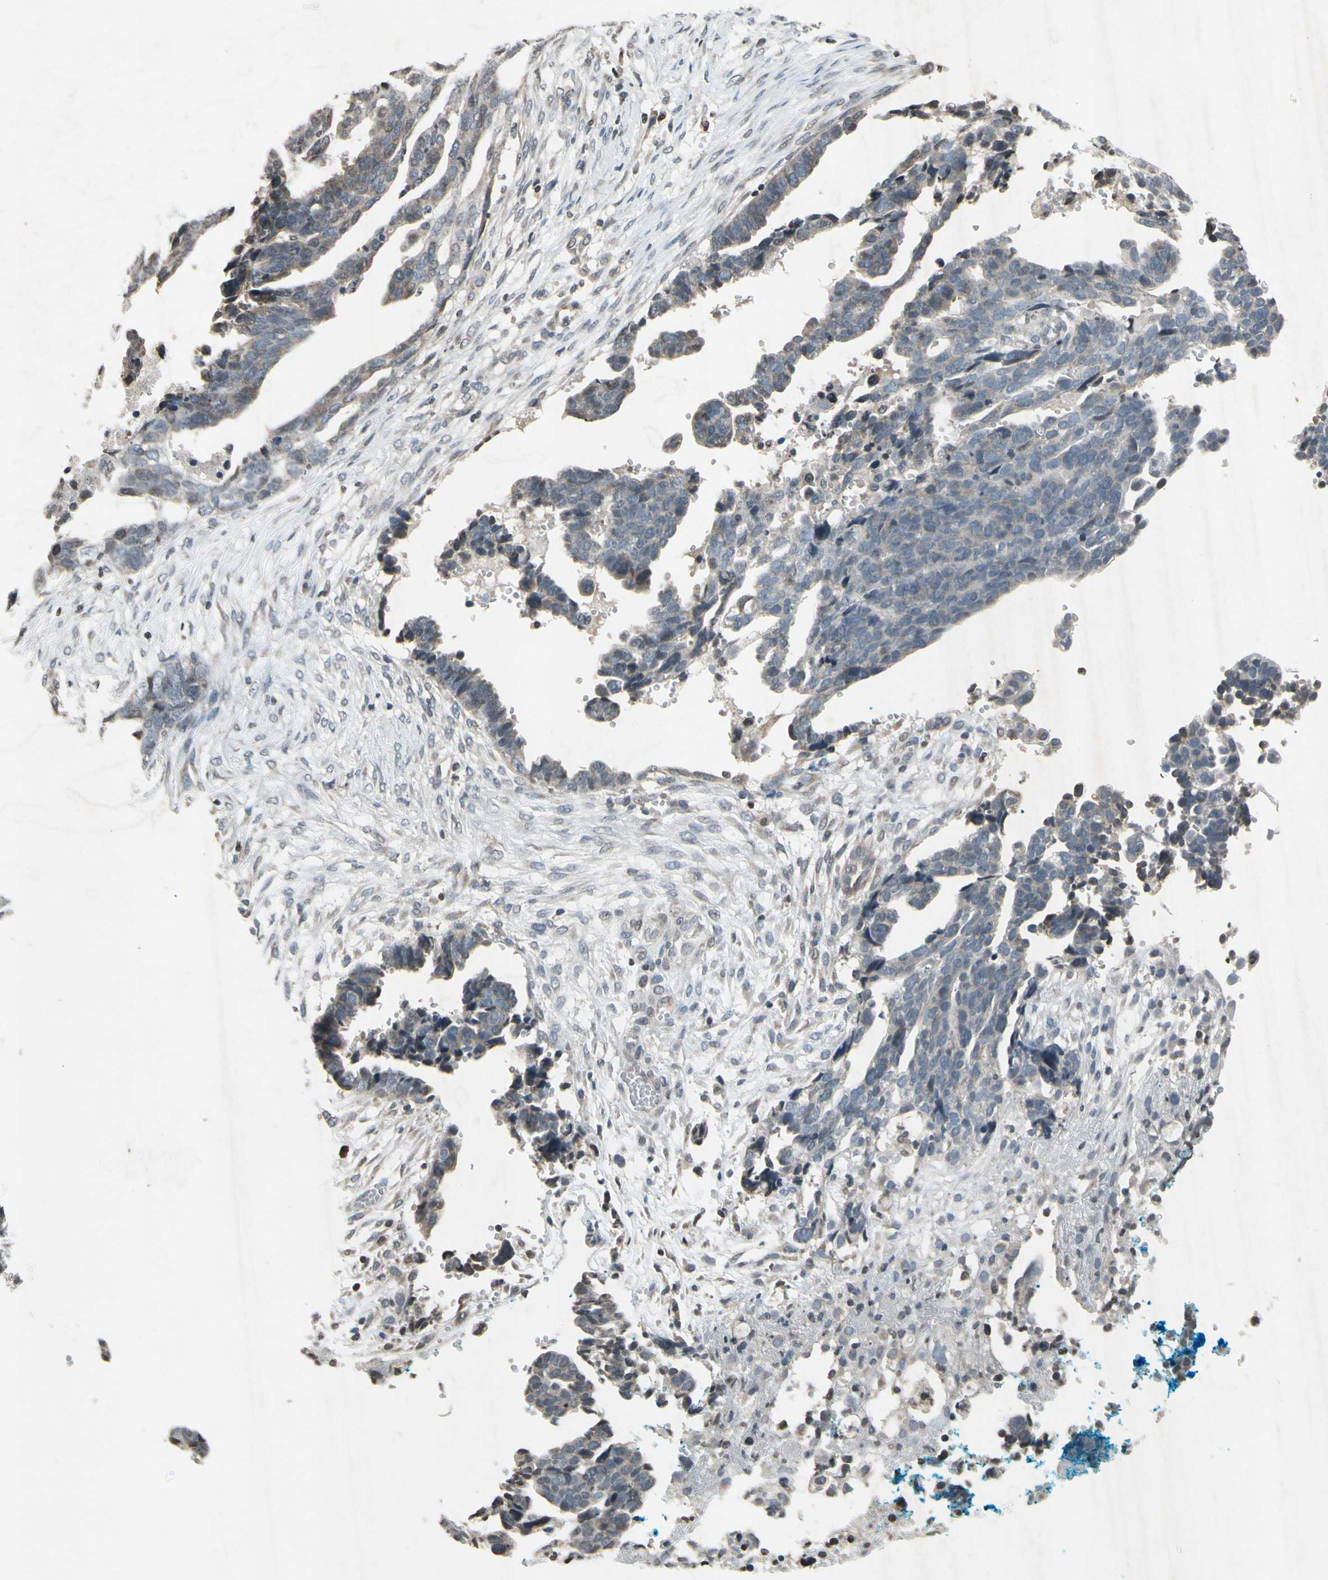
{"staining": {"intensity": "weak", "quantity": "<25%", "location": "cytoplasmic/membranous"}, "tissue": "ovarian cancer", "cell_type": "Tumor cells", "image_type": "cancer", "snomed": [{"axis": "morphology", "description": "Normal tissue, NOS"}, {"axis": "morphology", "description": "Cystadenocarcinoma, serous, NOS"}, {"axis": "topography", "description": "Fallopian tube"}, {"axis": "topography", "description": "Ovary"}], "caption": "Immunohistochemistry (IHC) of ovarian cancer (serous cystadenocarcinoma) reveals no positivity in tumor cells.", "gene": "CLDN11", "patient": {"sex": "female", "age": 56}}